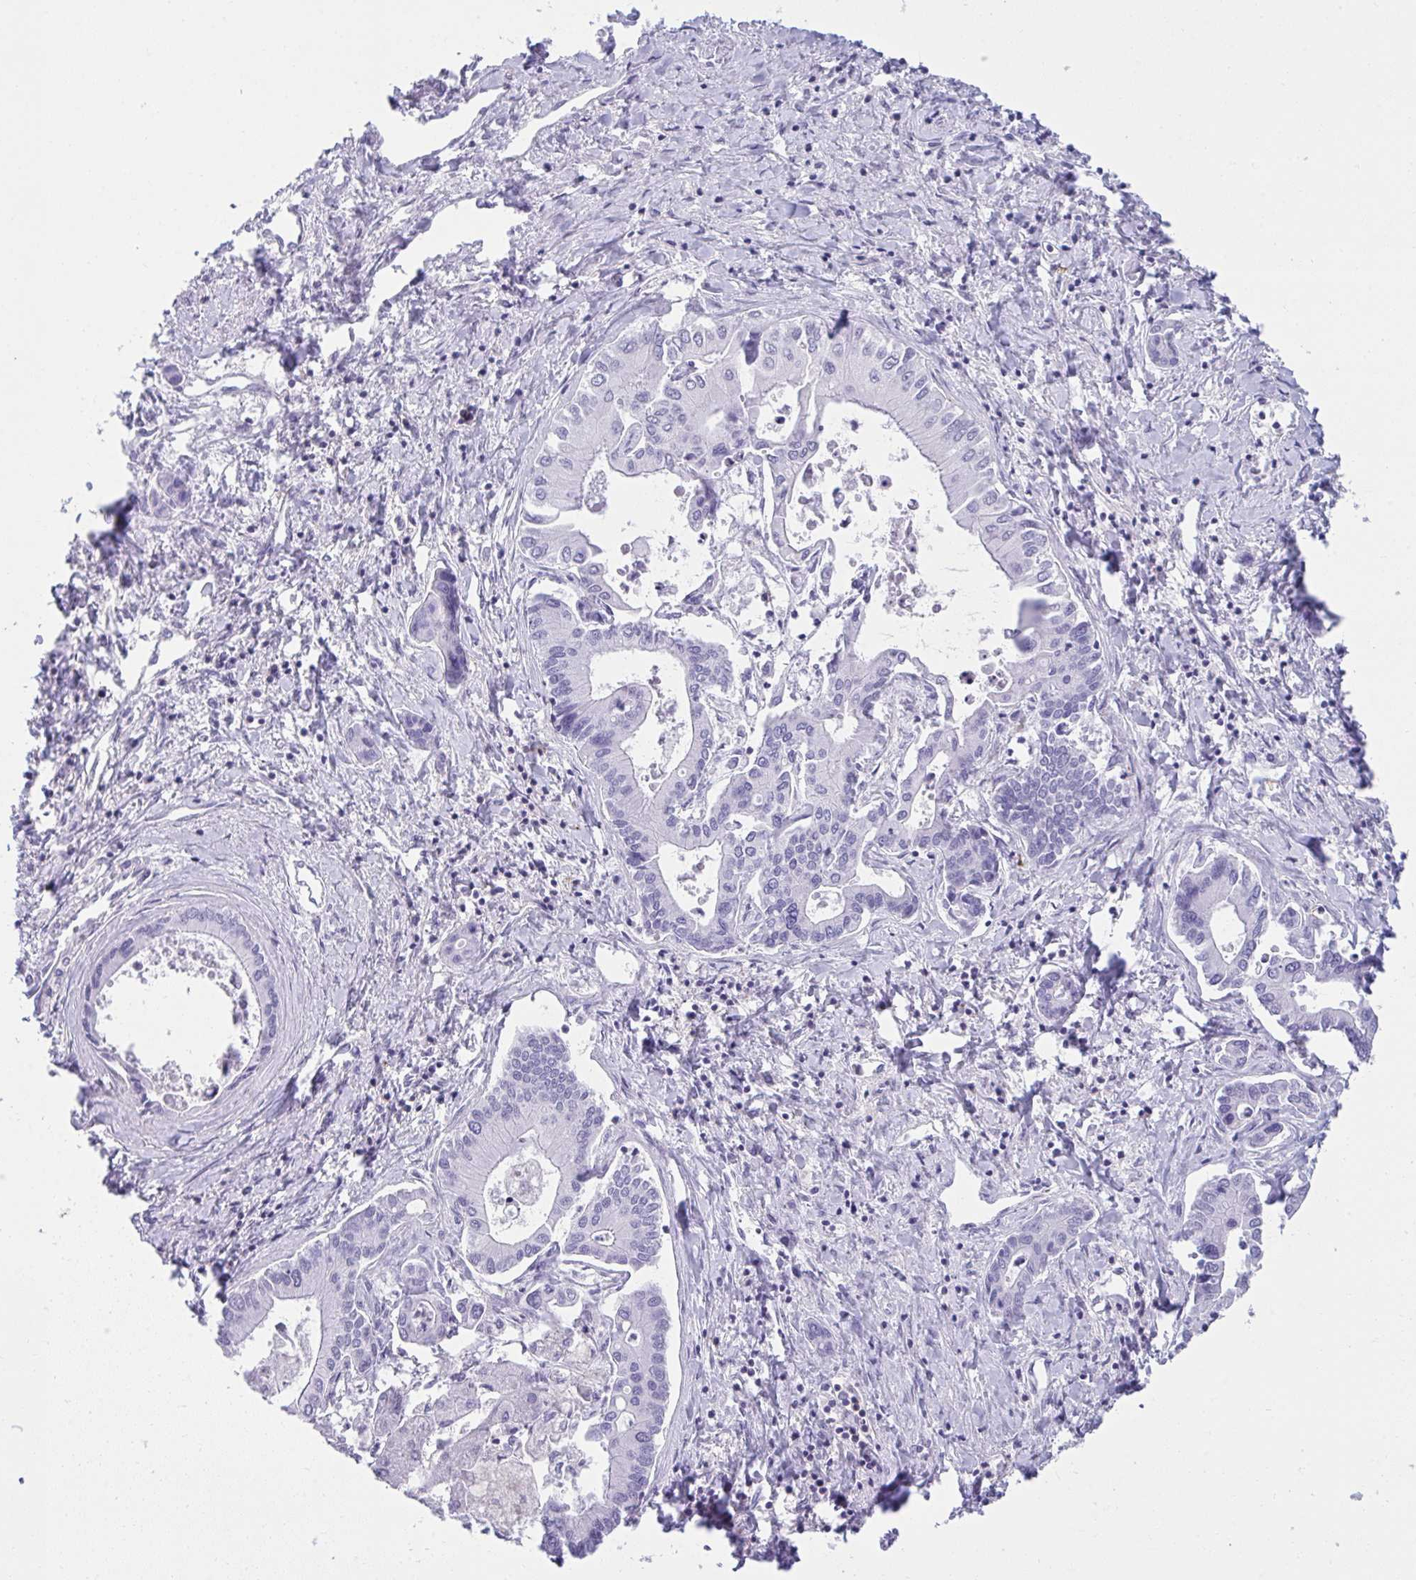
{"staining": {"intensity": "negative", "quantity": "none", "location": "none"}, "tissue": "liver cancer", "cell_type": "Tumor cells", "image_type": "cancer", "snomed": [{"axis": "morphology", "description": "Cholangiocarcinoma"}, {"axis": "topography", "description": "Liver"}], "caption": "This is a photomicrograph of IHC staining of liver cholangiocarcinoma, which shows no staining in tumor cells.", "gene": "SPN", "patient": {"sex": "male", "age": 66}}